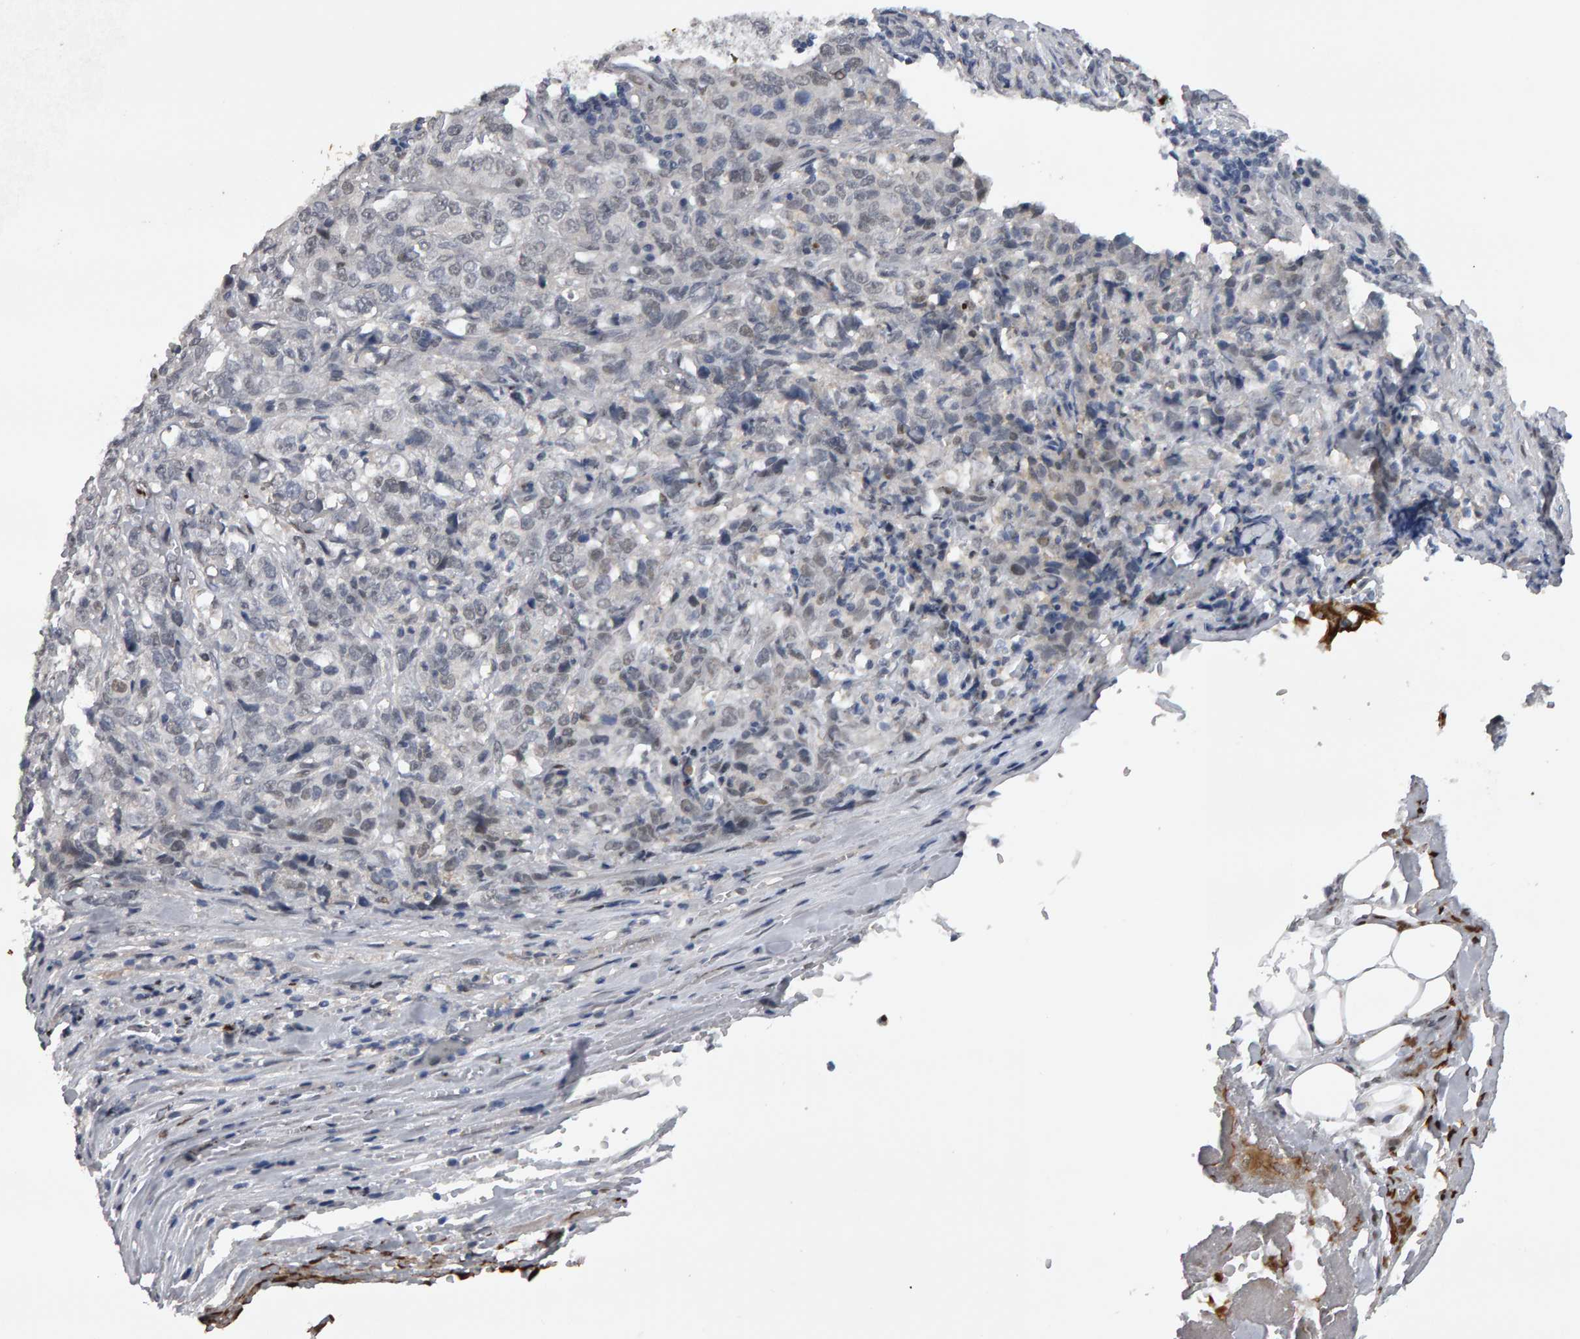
{"staining": {"intensity": "negative", "quantity": "none", "location": "none"}, "tissue": "stomach cancer", "cell_type": "Tumor cells", "image_type": "cancer", "snomed": [{"axis": "morphology", "description": "Adenocarcinoma, NOS"}, {"axis": "topography", "description": "Stomach"}], "caption": "Tumor cells show no significant protein positivity in stomach cancer (adenocarcinoma).", "gene": "IPO8", "patient": {"sex": "male", "age": 48}}